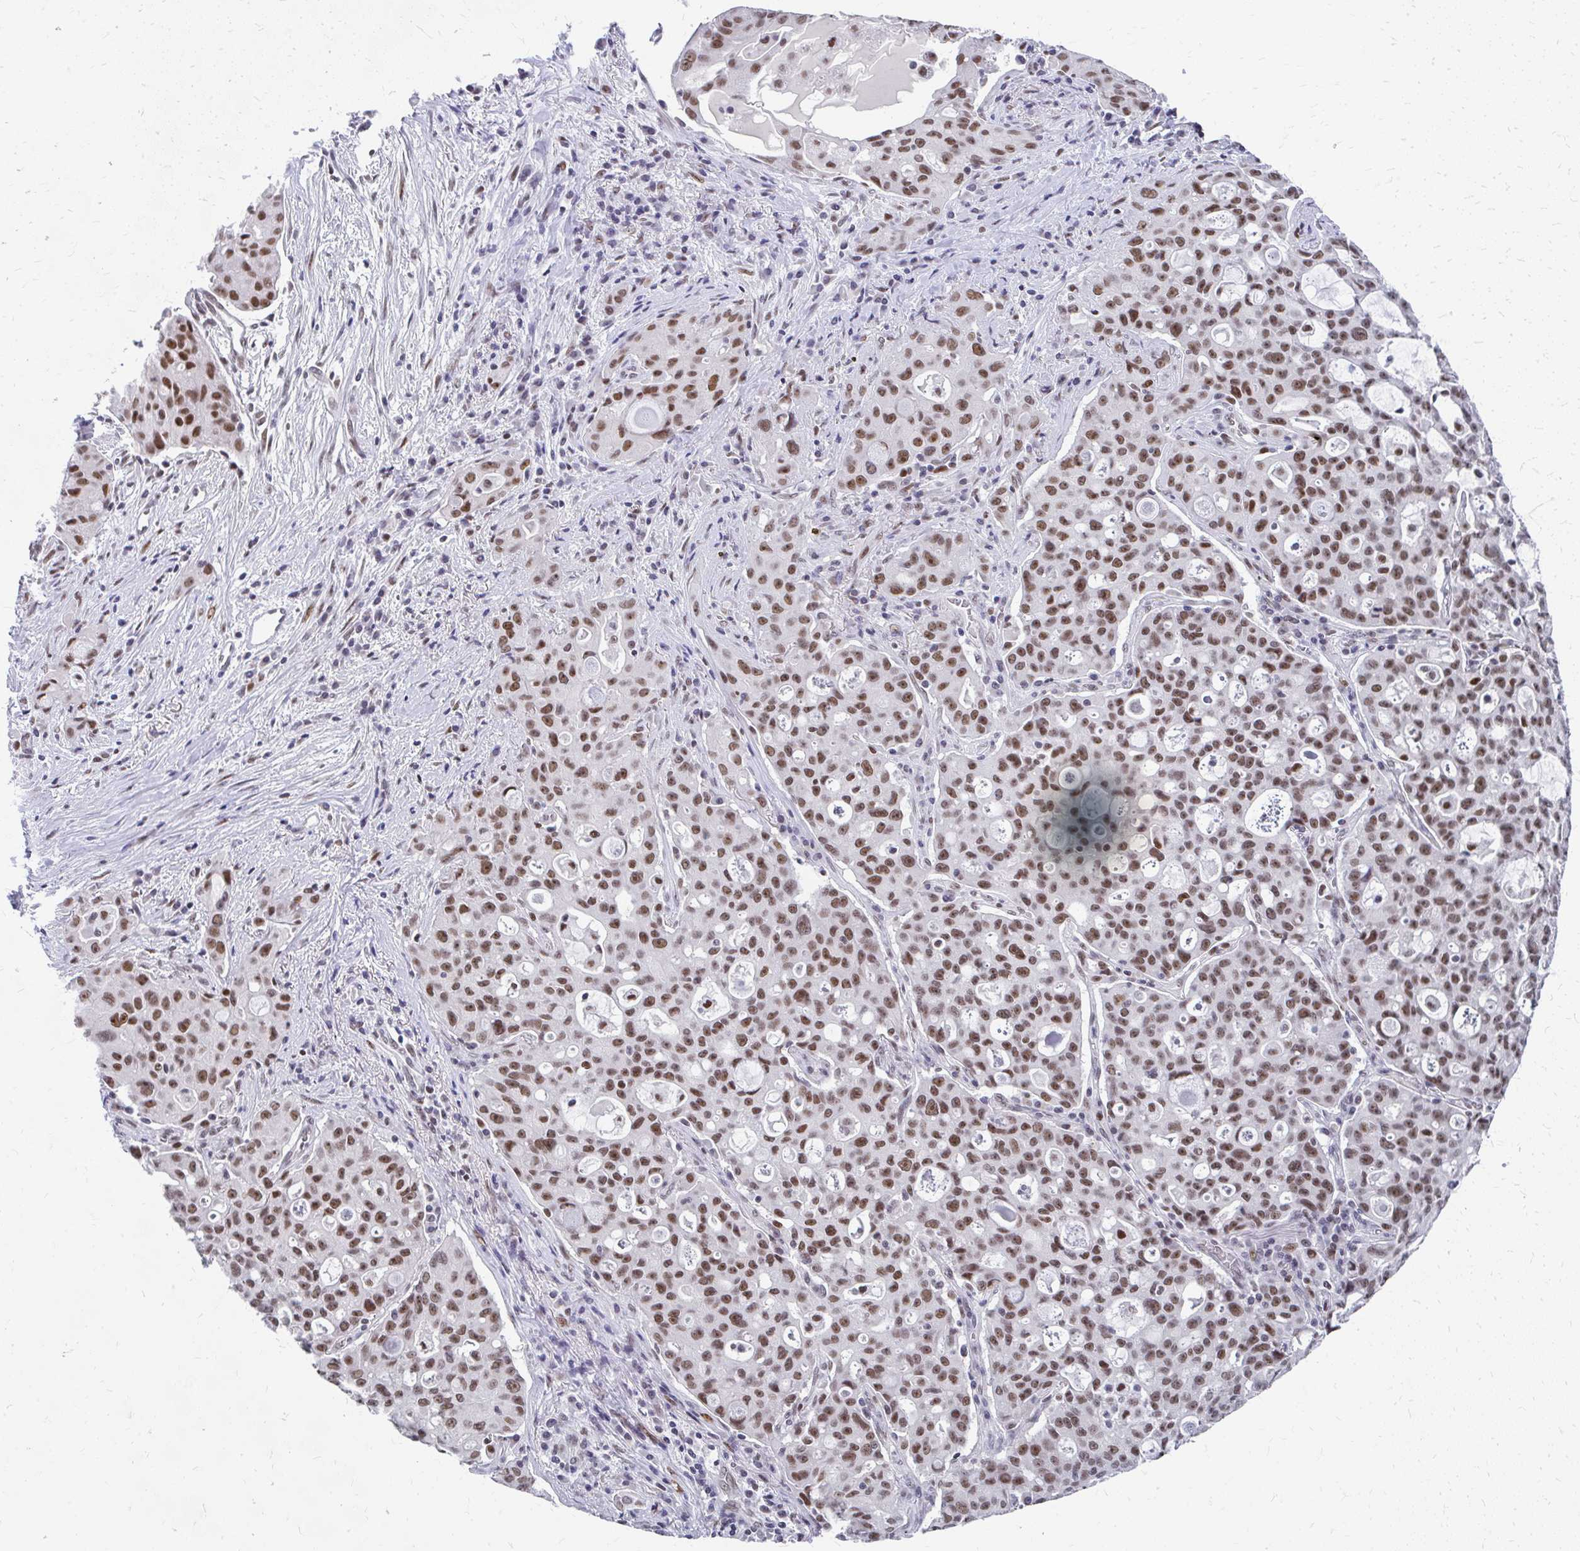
{"staining": {"intensity": "moderate", "quantity": ">75%", "location": "nuclear"}, "tissue": "lung cancer", "cell_type": "Tumor cells", "image_type": "cancer", "snomed": [{"axis": "morphology", "description": "Adenocarcinoma, NOS"}, {"axis": "topography", "description": "Lung"}], "caption": "This is a histology image of IHC staining of lung cancer, which shows moderate expression in the nuclear of tumor cells.", "gene": "GTF2H1", "patient": {"sex": "female", "age": 44}}